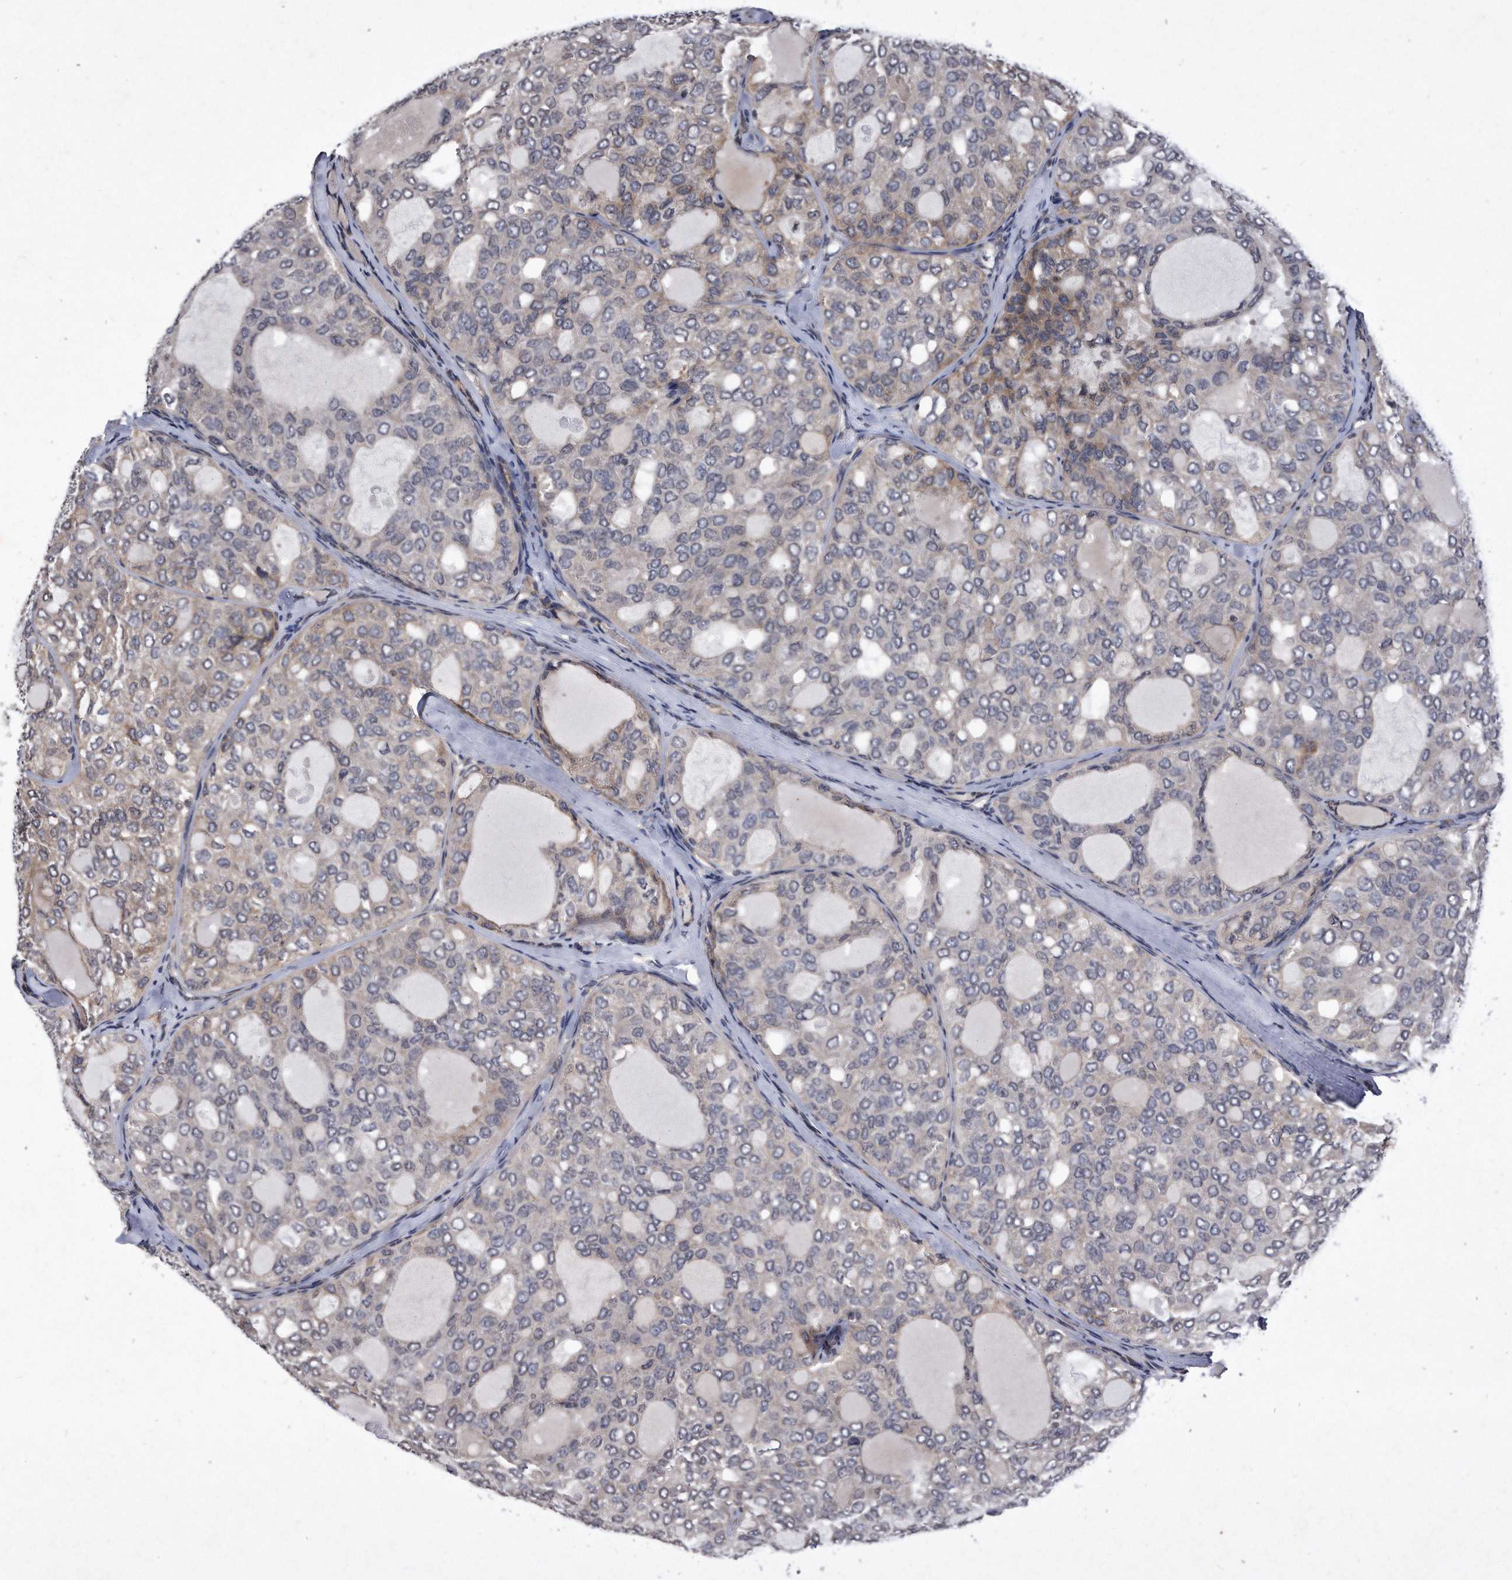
{"staining": {"intensity": "weak", "quantity": "<25%", "location": "cytoplasmic/membranous"}, "tissue": "thyroid cancer", "cell_type": "Tumor cells", "image_type": "cancer", "snomed": [{"axis": "morphology", "description": "Follicular adenoma carcinoma, NOS"}, {"axis": "topography", "description": "Thyroid gland"}], "caption": "An immunohistochemistry micrograph of follicular adenoma carcinoma (thyroid) is shown. There is no staining in tumor cells of follicular adenoma carcinoma (thyroid).", "gene": "DAB1", "patient": {"sex": "male", "age": 75}}